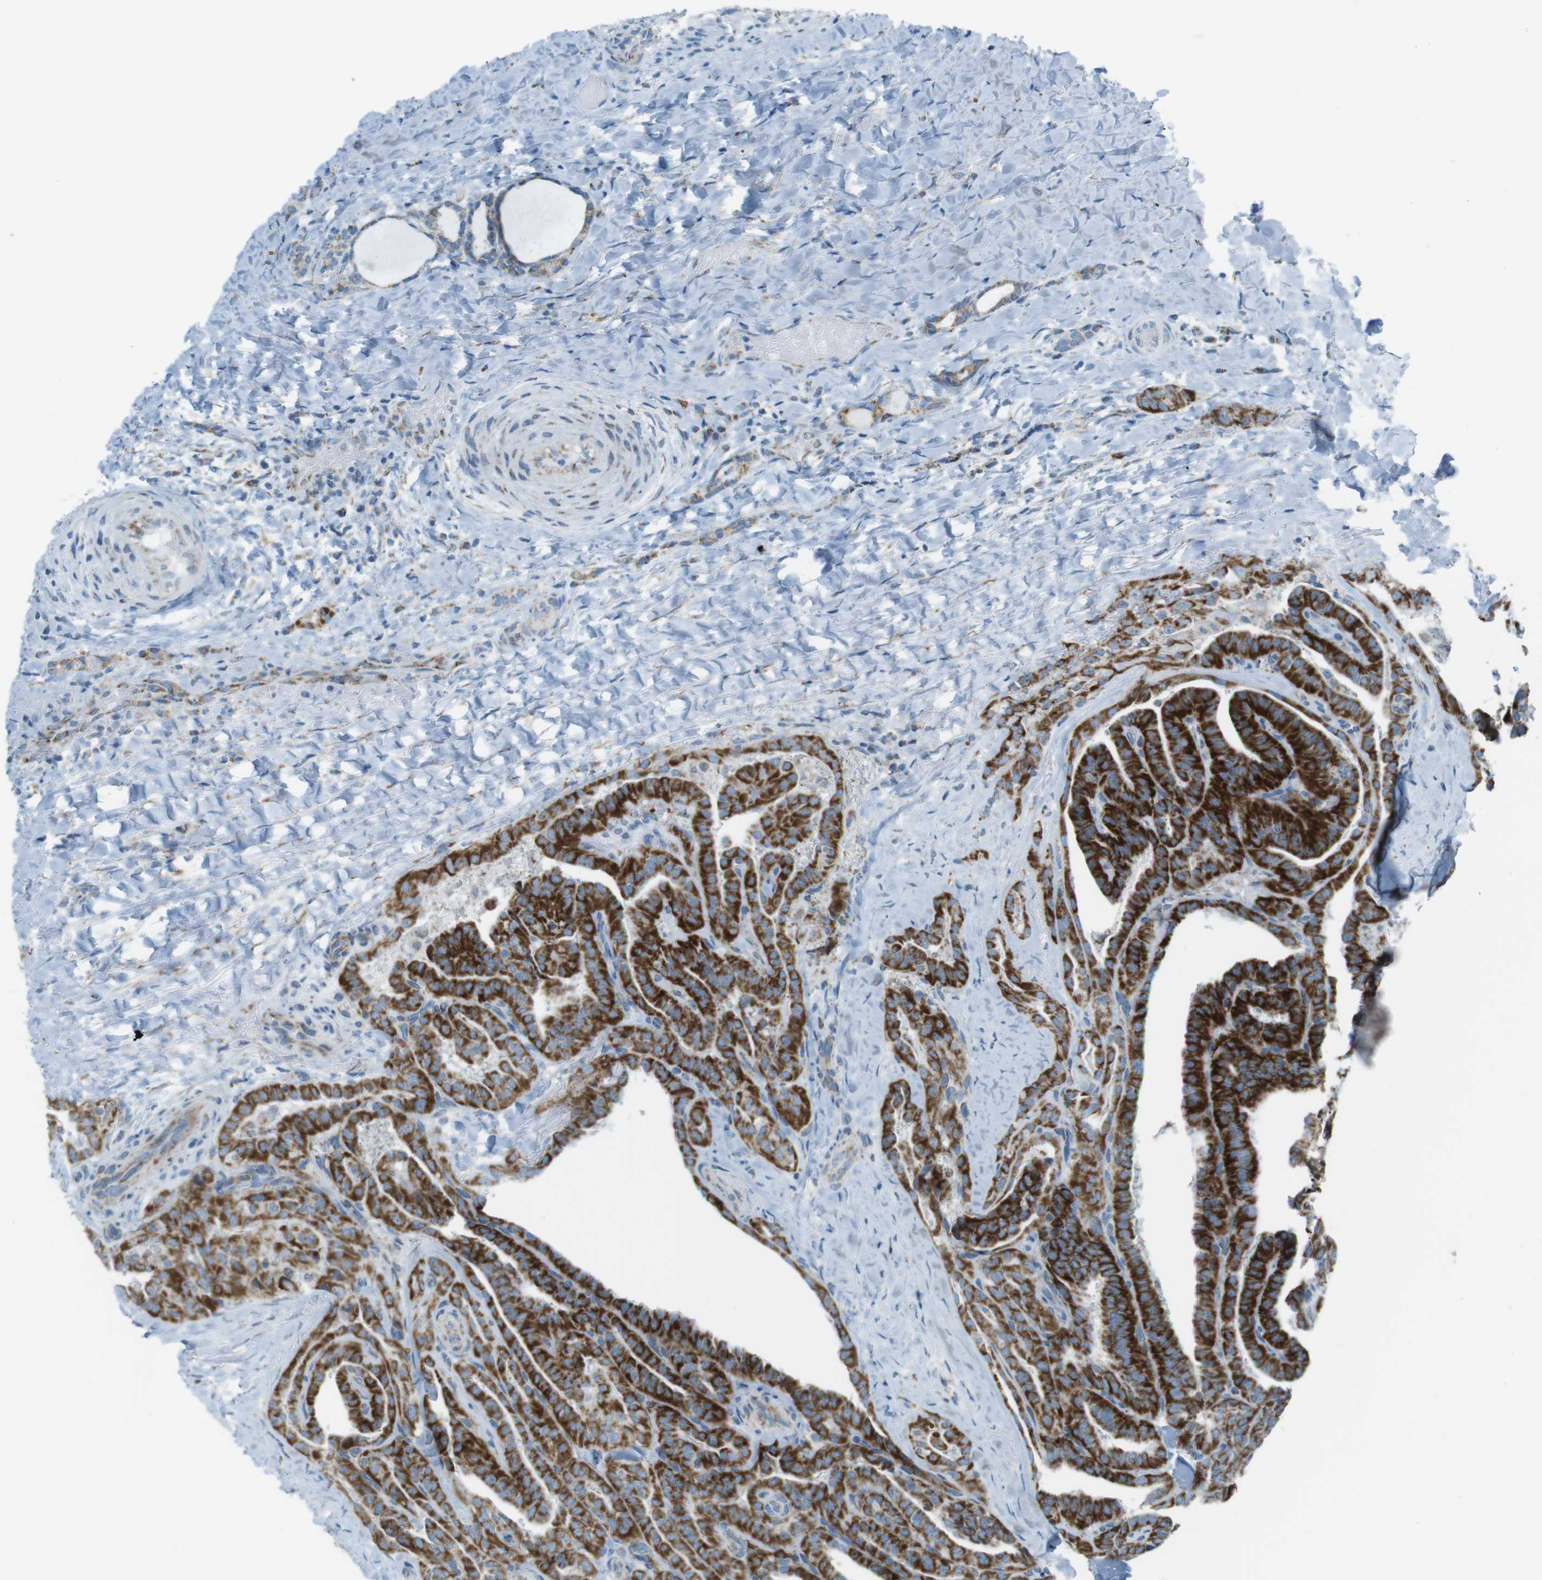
{"staining": {"intensity": "strong", "quantity": ">75%", "location": "cytoplasmic/membranous"}, "tissue": "thyroid cancer", "cell_type": "Tumor cells", "image_type": "cancer", "snomed": [{"axis": "morphology", "description": "Papillary adenocarcinoma, NOS"}, {"axis": "topography", "description": "Thyroid gland"}], "caption": "The image displays a brown stain indicating the presence of a protein in the cytoplasmic/membranous of tumor cells in thyroid cancer.", "gene": "DNAJA3", "patient": {"sex": "male", "age": 77}}